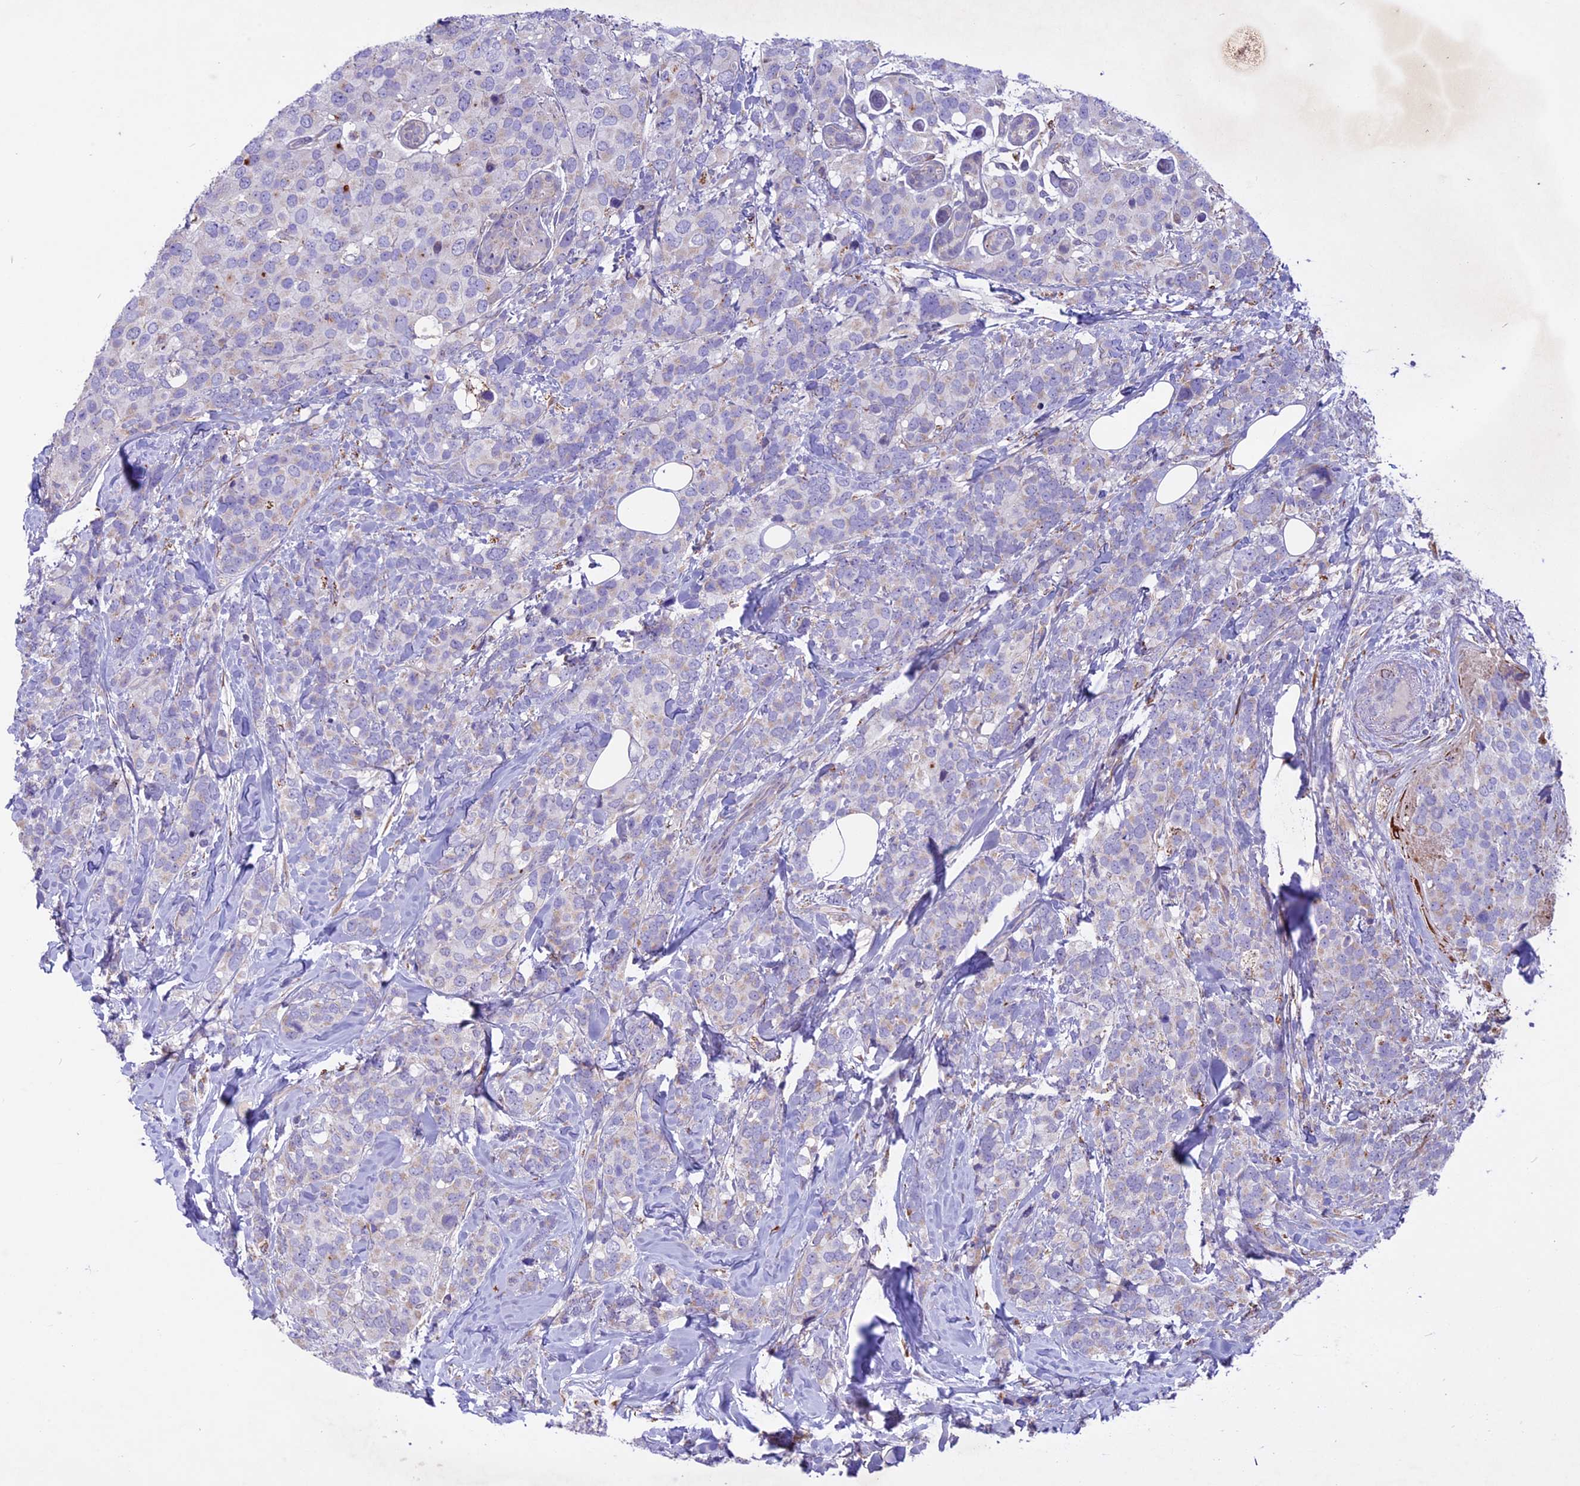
{"staining": {"intensity": "negative", "quantity": "none", "location": "none"}, "tissue": "breast cancer", "cell_type": "Tumor cells", "image_type": "cancer", "snomed": [{"axis": "morphology", "description": "Lobular carcinoma"}, {"axis": "topography", "description": "Breast"}], "caption": "Tumor cells show no significant protein expression in breast lobular carcinoma.", "gene": "MIEF2", "patient": {"sex": "female", "age": 59}}